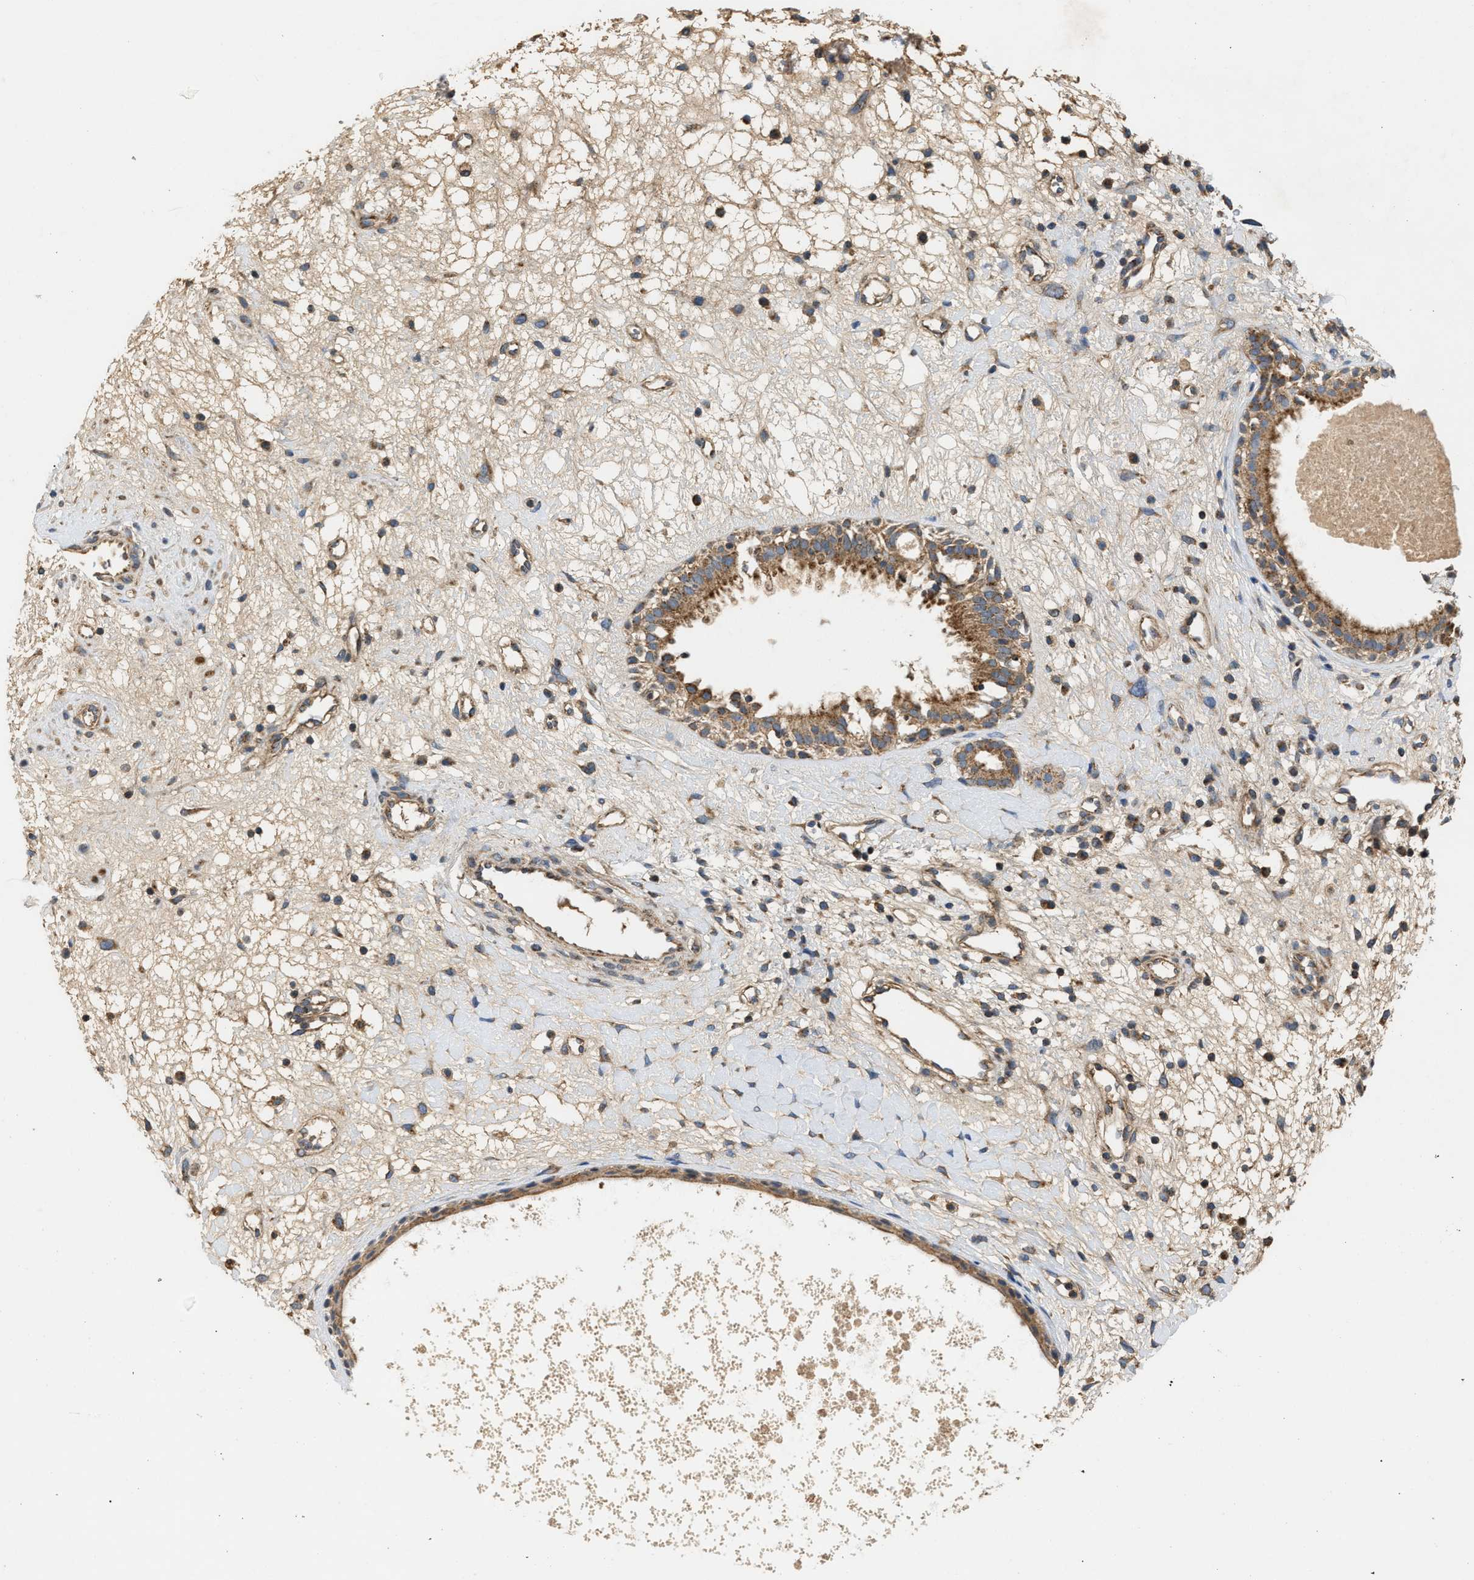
{"staining": {"intensity": "moderate", "quantity": ">75%", "location": "cytoplasmic/membranous"}, "tissue": "nasopharynx", "cell_type": "Respiratory epithelial cells", "image_type": "normal", "snomed": [{"axis": "morphology", "description": "Normal tissue, NOS"}, {"axis": "topography", "description": "Nasopharynx"}], "caption": "A high-resolution image shows IHC staining of normal nasopharynx, which demonstrates moderate cytoplasmic/membranous positivity in approximately >75% of respiratory epithelial cells.", "gene": "TACO1", "patient": {"sex": "male", "age": 22}}